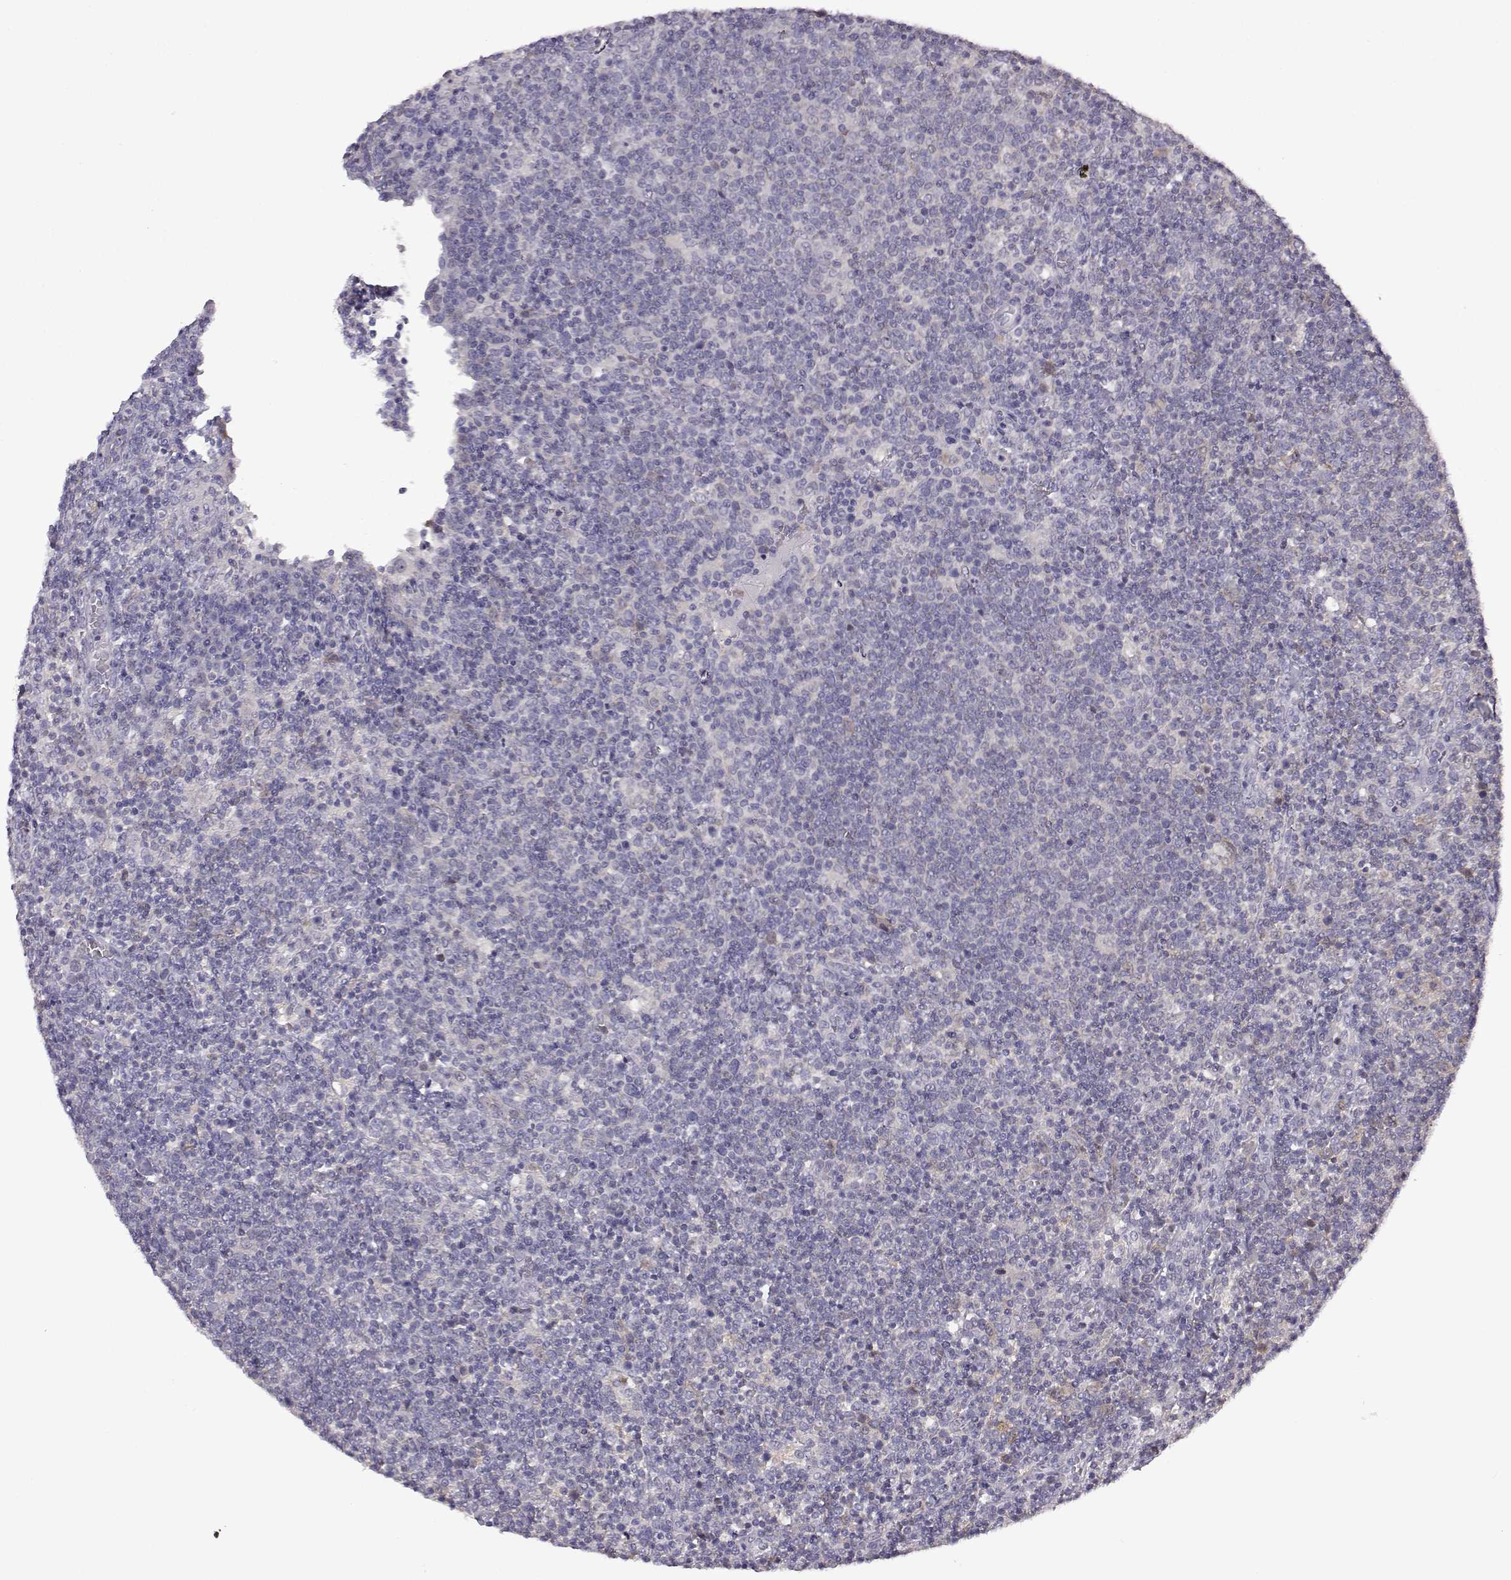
{"staining": {"intensity": "negative", "quantity": "none", "location": "none"}, "tissue": "lymphoma", "cell_type": "Tumor cells", "image_type": "cancer", "snomed": [{"axis": "morphology", "description": "Malignant lymphoma, non-Hodgkin's type, High grade"}, {"axis": "topography", "description": "Lymph node"}], "caption": "The micrograph reveals no significant expression in tumor cells of lymphoma.", "gene": "VGF", "patient": {"sex": "male", "age": 61}}